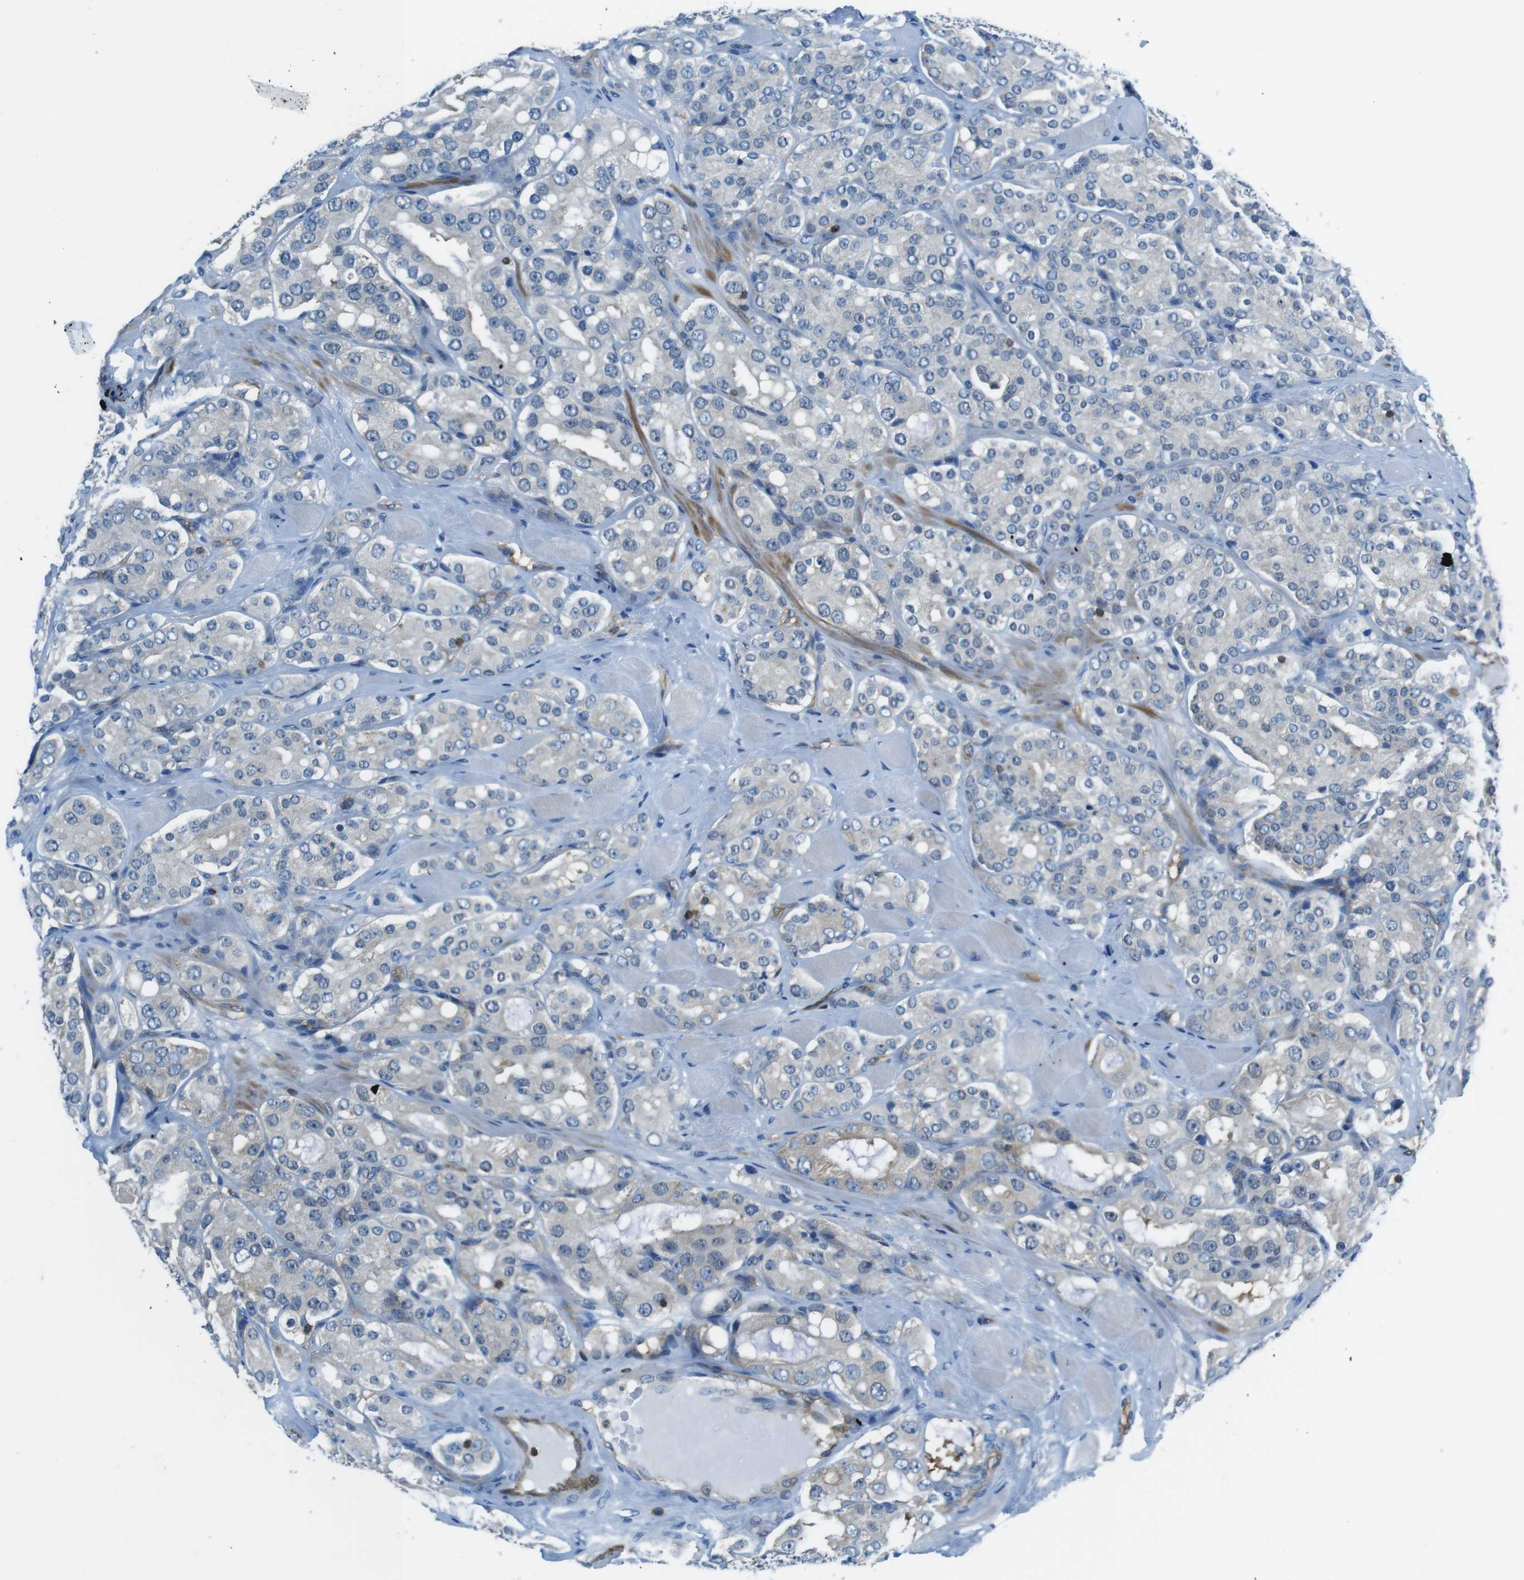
{"staining": {"intensity": "negative", "quantity": "none", "location": "none"}, "tissue": "prostate cancer", "cell_type": "Tumor cells", "image_type": "cancer", "snomed": [{"axis": "morphology", "description": "Adenocarcinoma, High grade"}, {"axis": "topography", "description": "Prostate"}], "caption": "Tumor cells show no significant positivity in prostate cancer. (Stains: DAB (3,3'-diaminobenzidine) immunohistochemistry with hematoxylin counter stain, Microscopy: brightfield microscopy at high magnification).", "gene": "TES", "patient": {"sex": "male", "age": 65}}